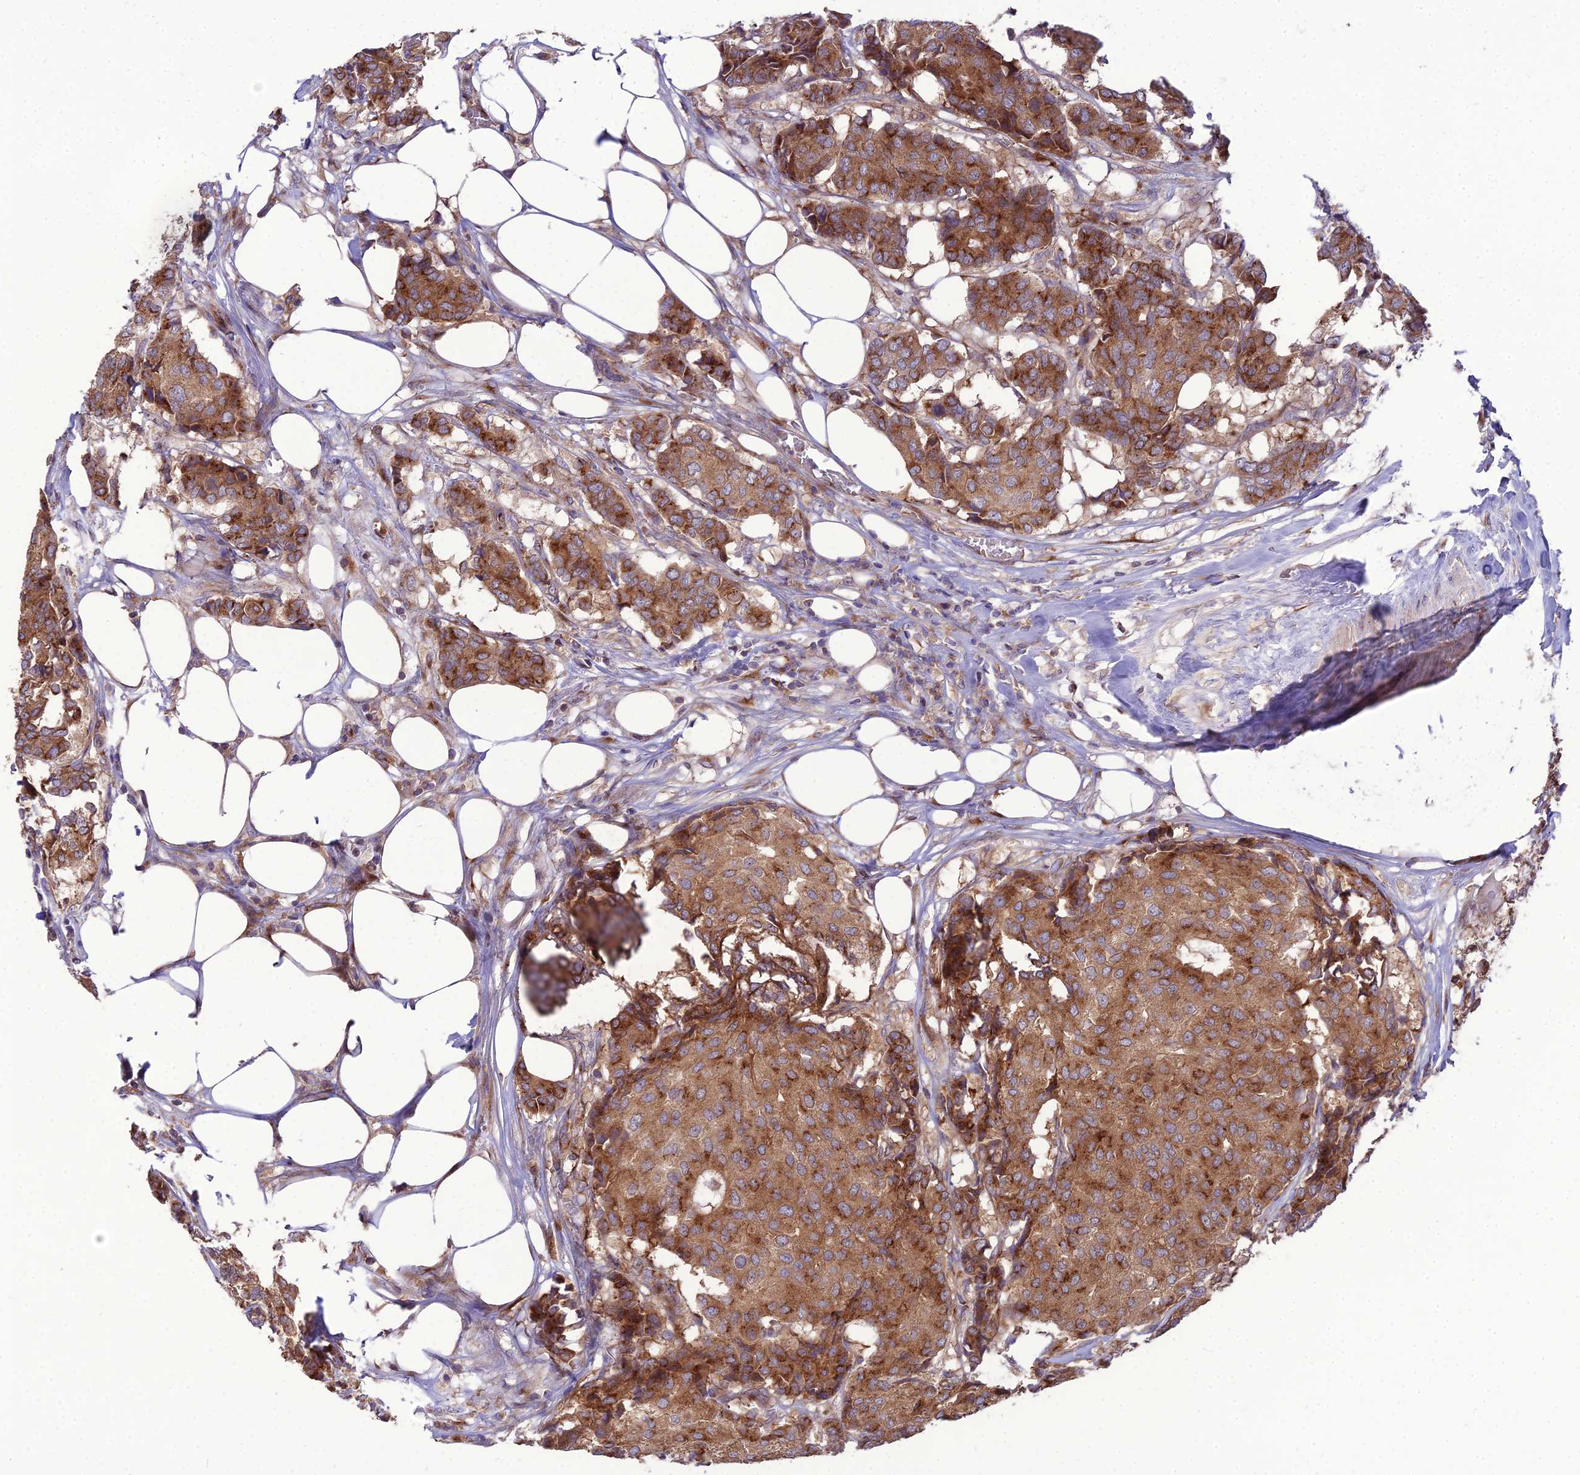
{"staining": {"intensity": "strong", "quantity": ">75%", "location": "cytoplasmic/membranous"}, "tissue": "breast cancer", "cell_type": "Tumor cells", "image_type": "cancer", "snomed": [{"axis": "morphology", "description": "Duct carcinoma"}, {"axis": "topography", "description": "Breast"}], "caption": "Protein analysis of breast invasive ductal carcinoma tissue exhibits strong cytoplasmic/membranous positivity in approximately >75% of tumor cells.", "gene": "SPRYD7", "patient": {"sex": "female", "age": 75}}